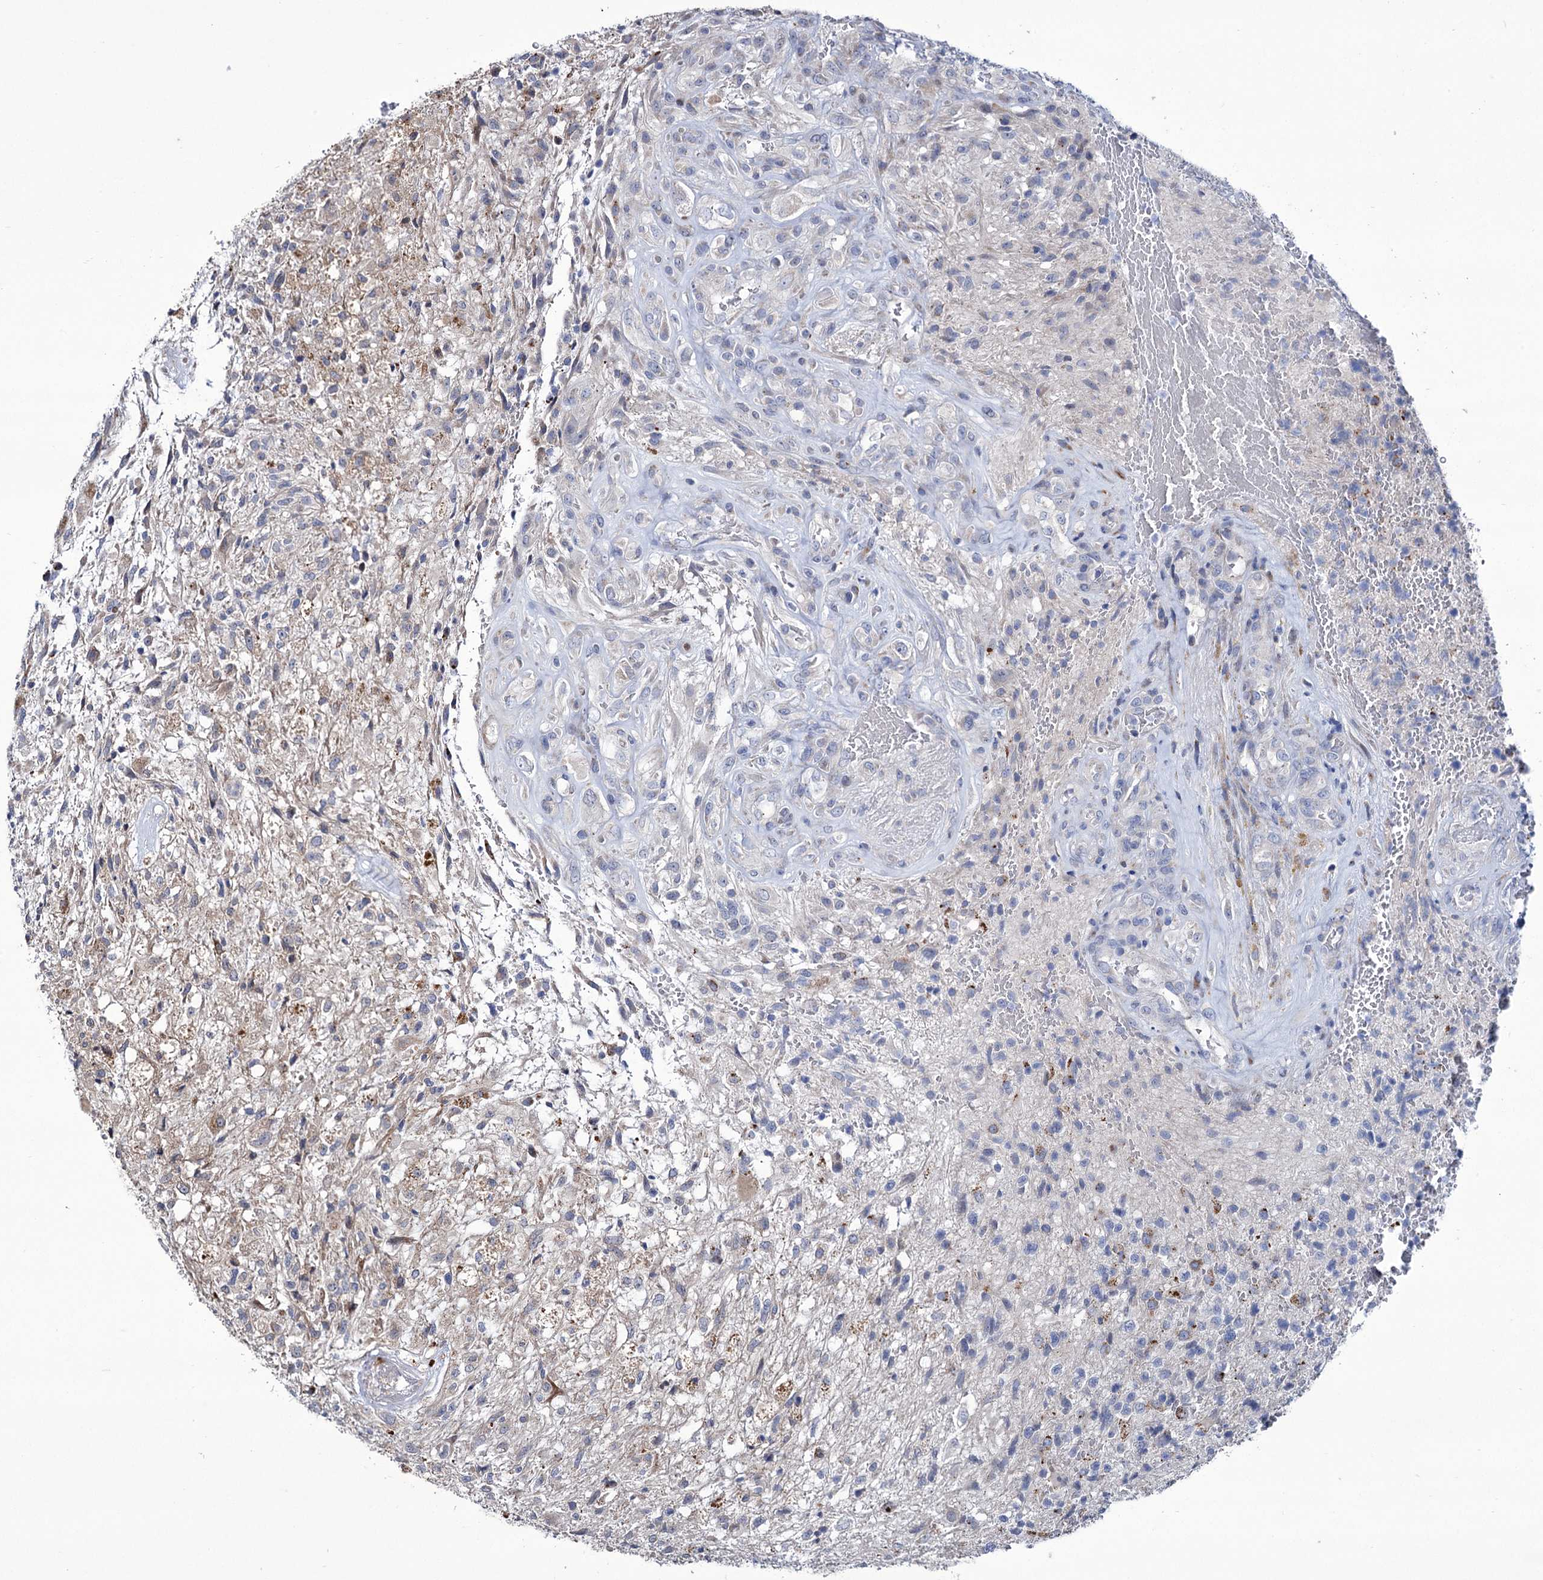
{"staining": {"intensity": "negative", "quantity": "none", "location": "none"}, "tissue": "glioma", "cell_type": "Tumor cells", "image_type": "cancer", "snomed": [{"axis": "morphology", "description": "Glioma, malignant, High grade"}, {"axis": "topography", "description": "Brain"}], "caption": "Immunohistochemical staining of human glioma displays no significant staining in tumor cells.", "gene": "TUBGCP5", "patient": {"sex": "male", "age": 56}}